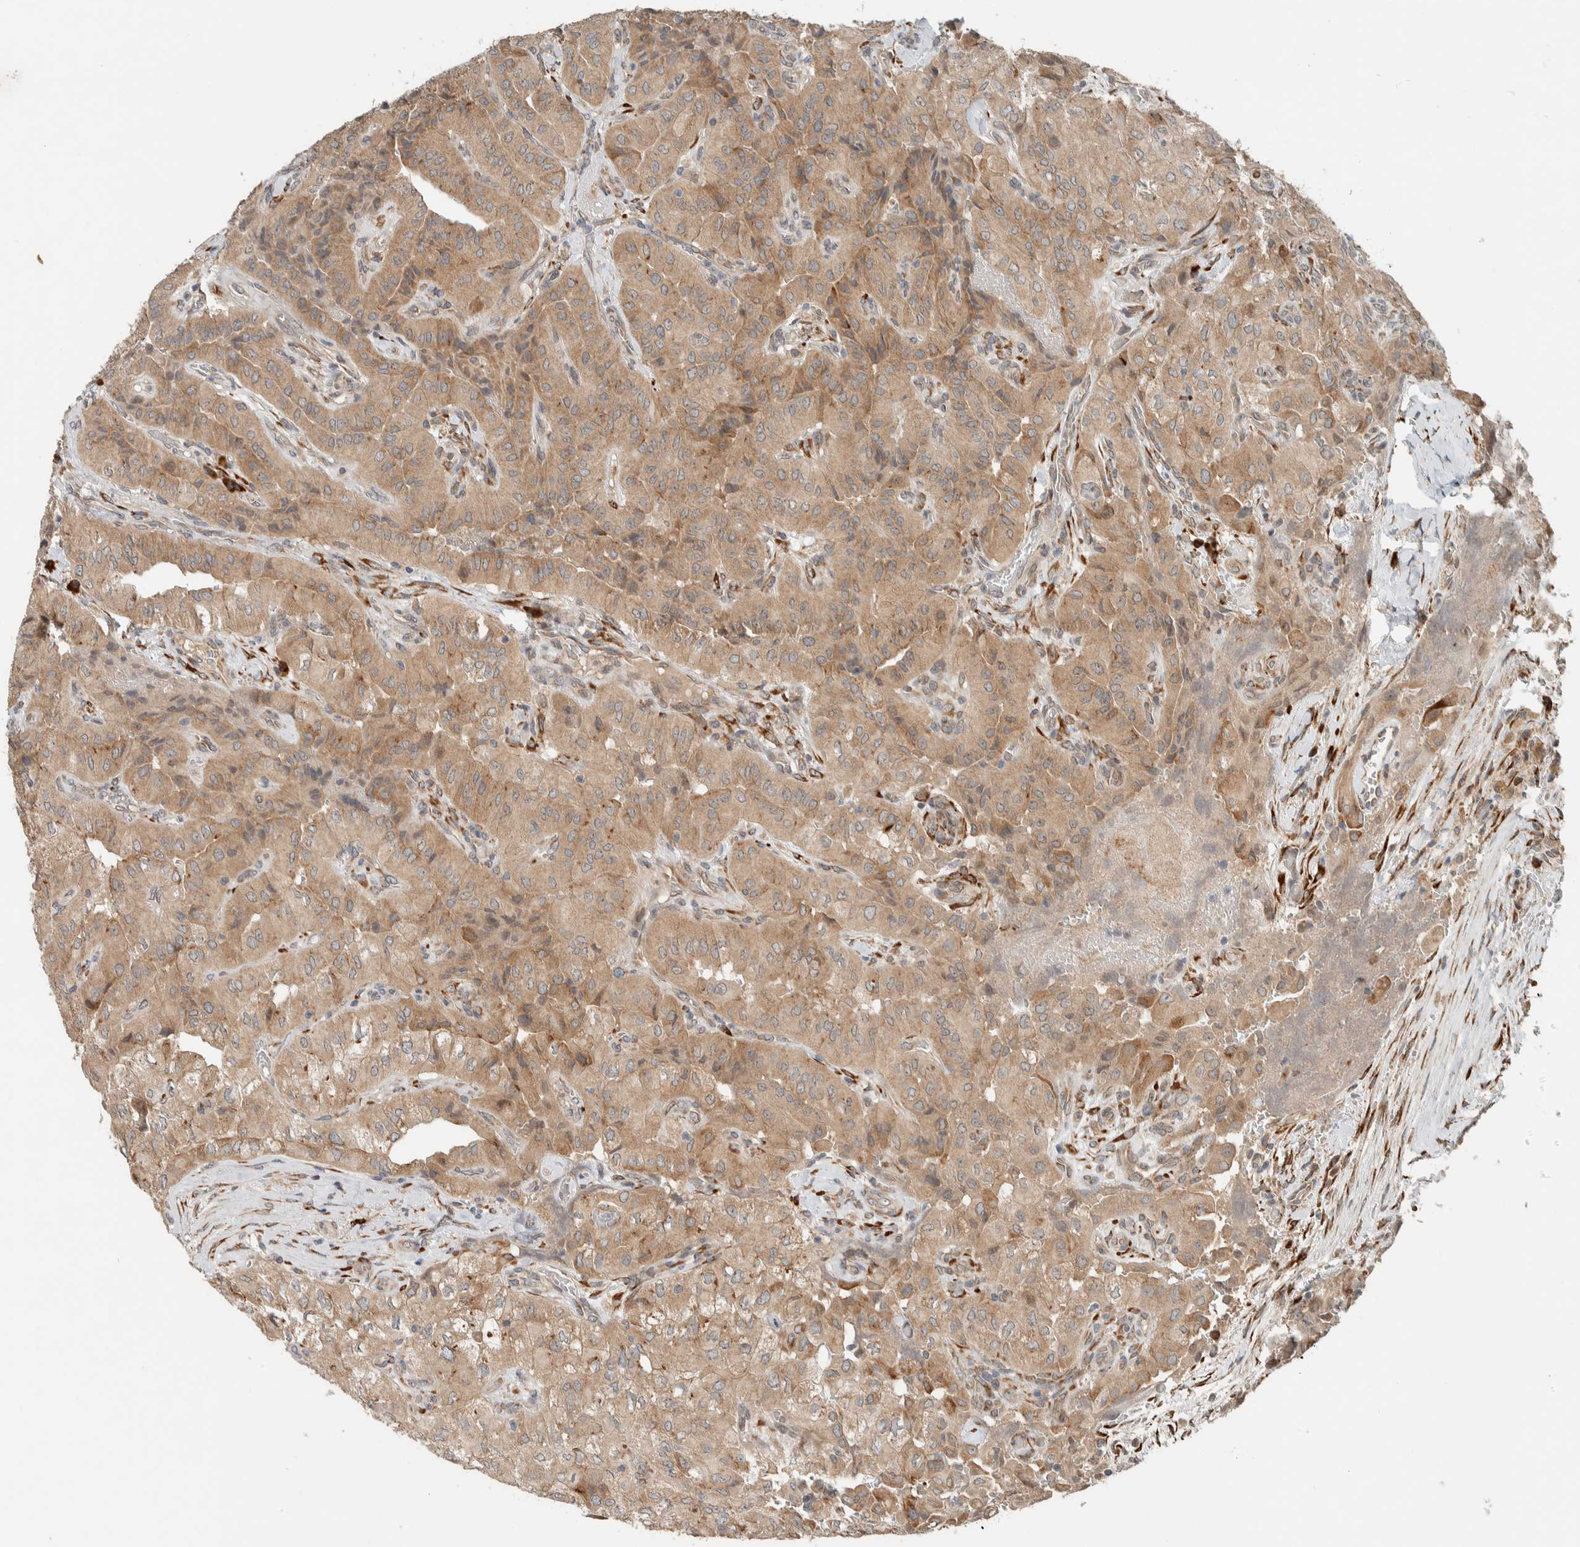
{"staining": {"intensity": "weak", "quantity": ">75%", "location": "cytoplasmic/membranous"}, "tissue": "thyroid cancer", "cell_type": "Tumor cells", "image_type": "cancer", "snomed": [{"axis": "morphology", "description": "Papillary adenocarcinoma, NOS"}, {"axis": "topography", "description": "Thyroid gland"}], "caption": "A low amount of weak cytoplasmic/membranous staining is appreciated in approximately >75% of tumor cells in thyroid papillary adenocarcinoma tissue.", "gene": "CTBP2", "patient": {"sex": "female", "age": 59}}